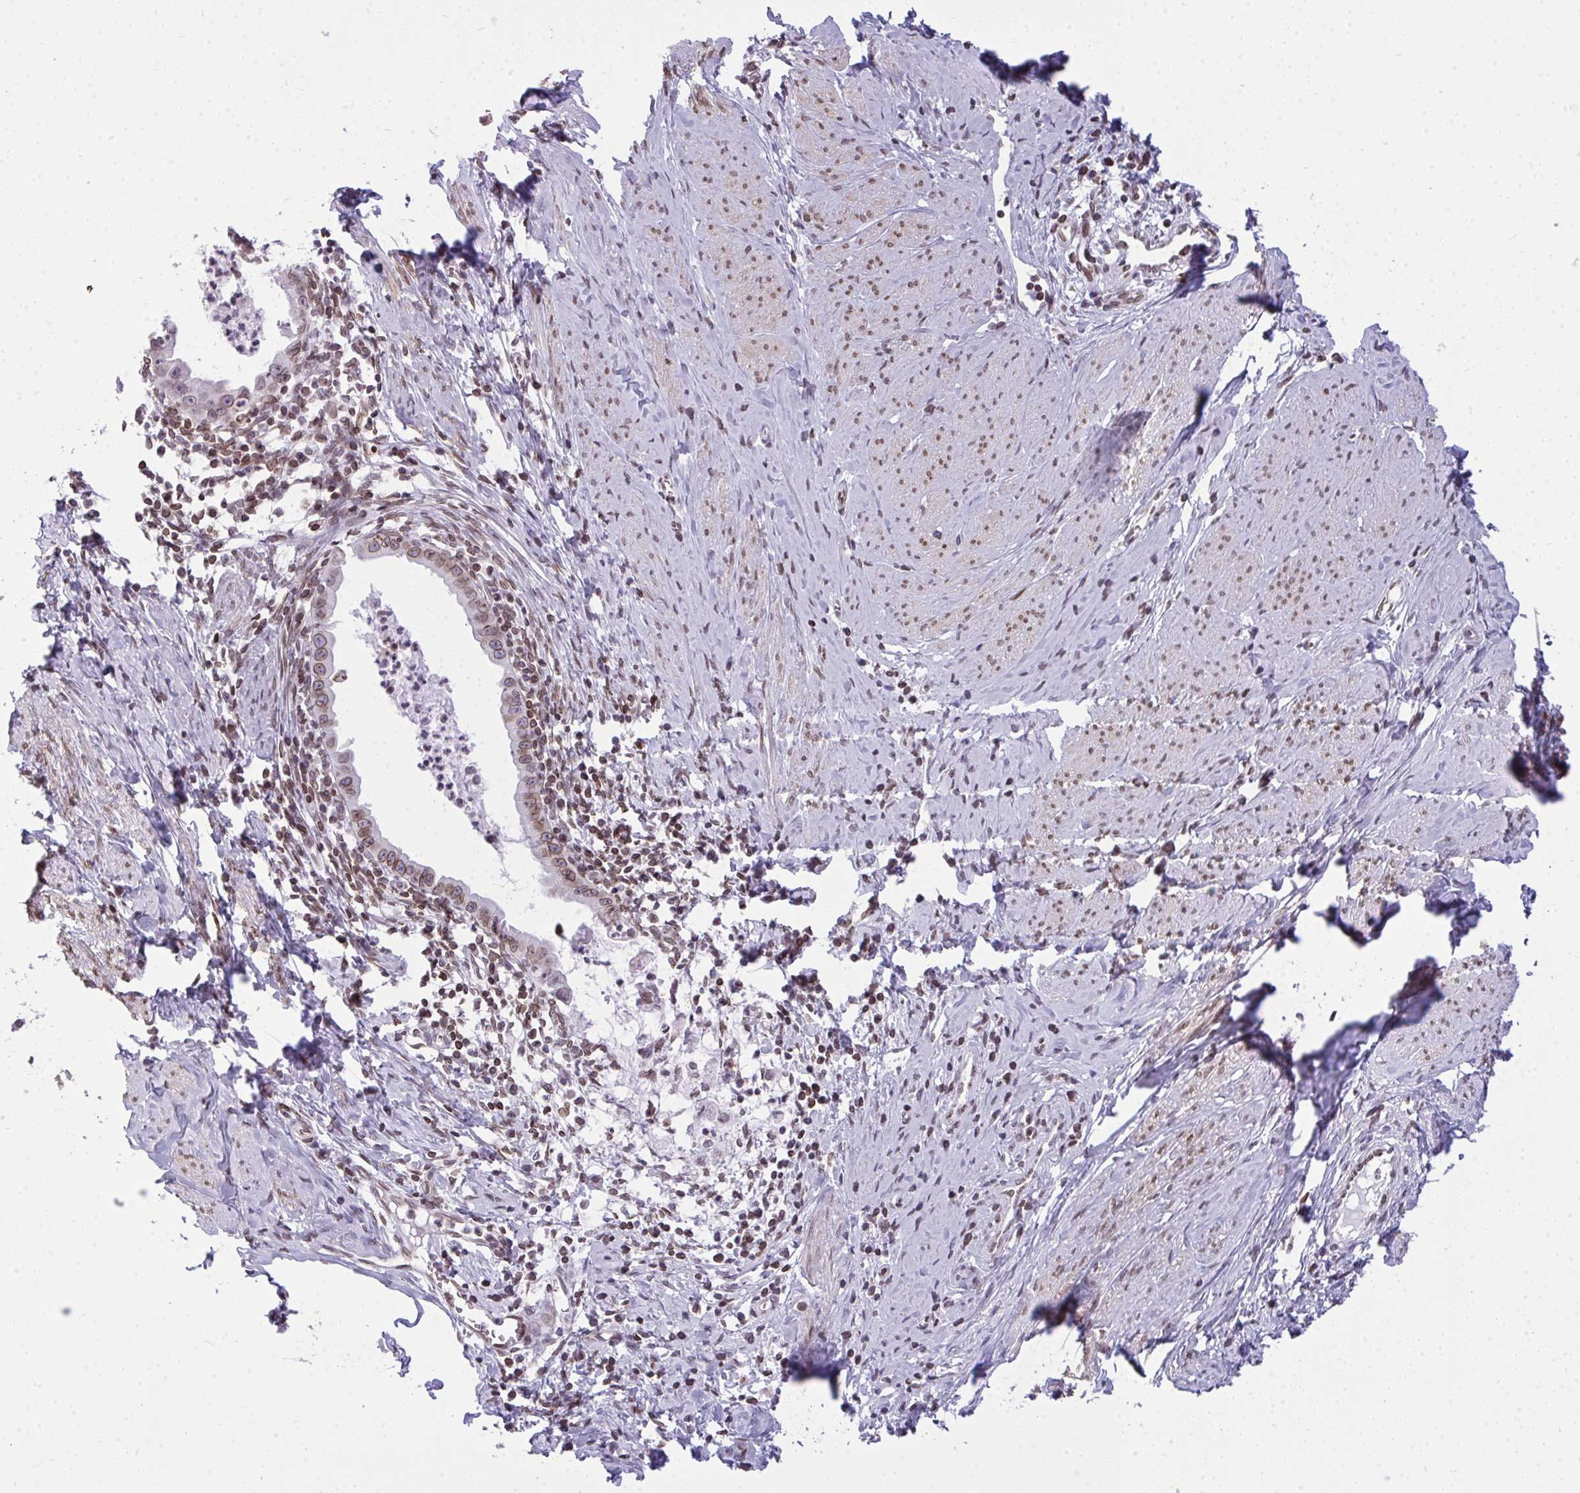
{"staining": {"intensity": "moderate", "quantity": ">75%", "location": "cytoplasmic/membranous,nuclear"}, "tissue": "cervical cancer", "cell_type": "Tumor cells", "image_type": "cancer", "snomed": [{"axis": "morphology", "description": "Adenocarcinoma, NOS"}, {"axis": "topography", "description": "Cervix"}], "caption": "A high-resolution photomicrograph shows immunohistochemistry (IHC) staining of adenocarcinoma (cervical), which reveals moderate cytoplasmic/membranous and nuclear expression in about >75% of tumor cells.", "gene": "LMNB2", "patient": {"sex": "female", "age": 36}}